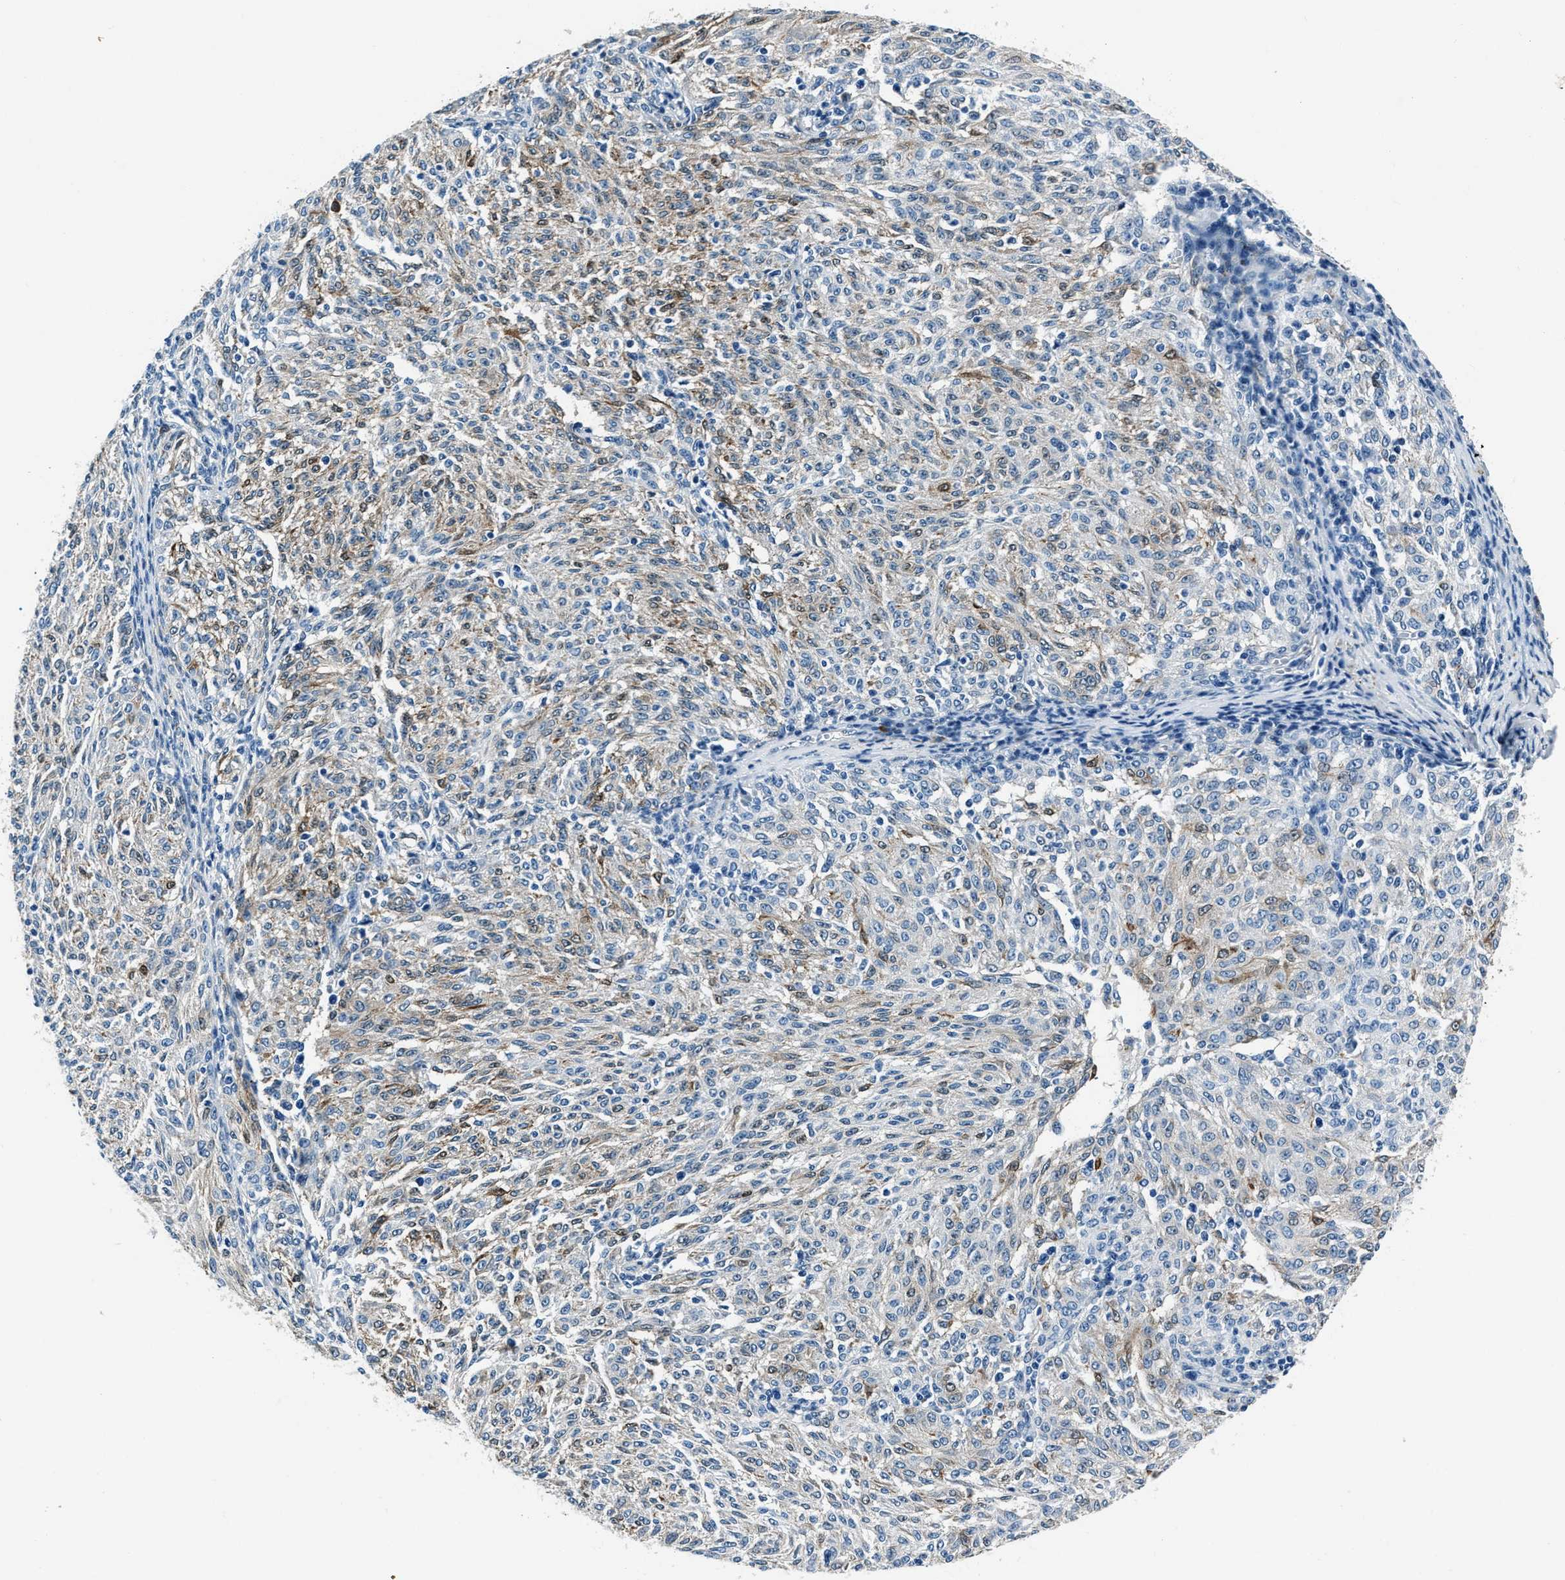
{"staining": {"intensity": "weak", "quantity": "25%-75%", "location": "cytoplasmic/membranous"}, "tissue": "melanoma", "cell_type": "Tumor cells", "image_type": "cancer", "snomed": [{"axis": "morphology", "description": "Malignant melanoma, NOS"}, {"axis": "topography", "description": "Skin"}], "caption": "Immunohistochemical staining of human melanoma demonstrates low levels of weak cytoplasmic/membranous protein expression in about 25%-75% of tumor cells.", "gene": "PTPDC1", "patient": {"sex": "female", "age": 72}}